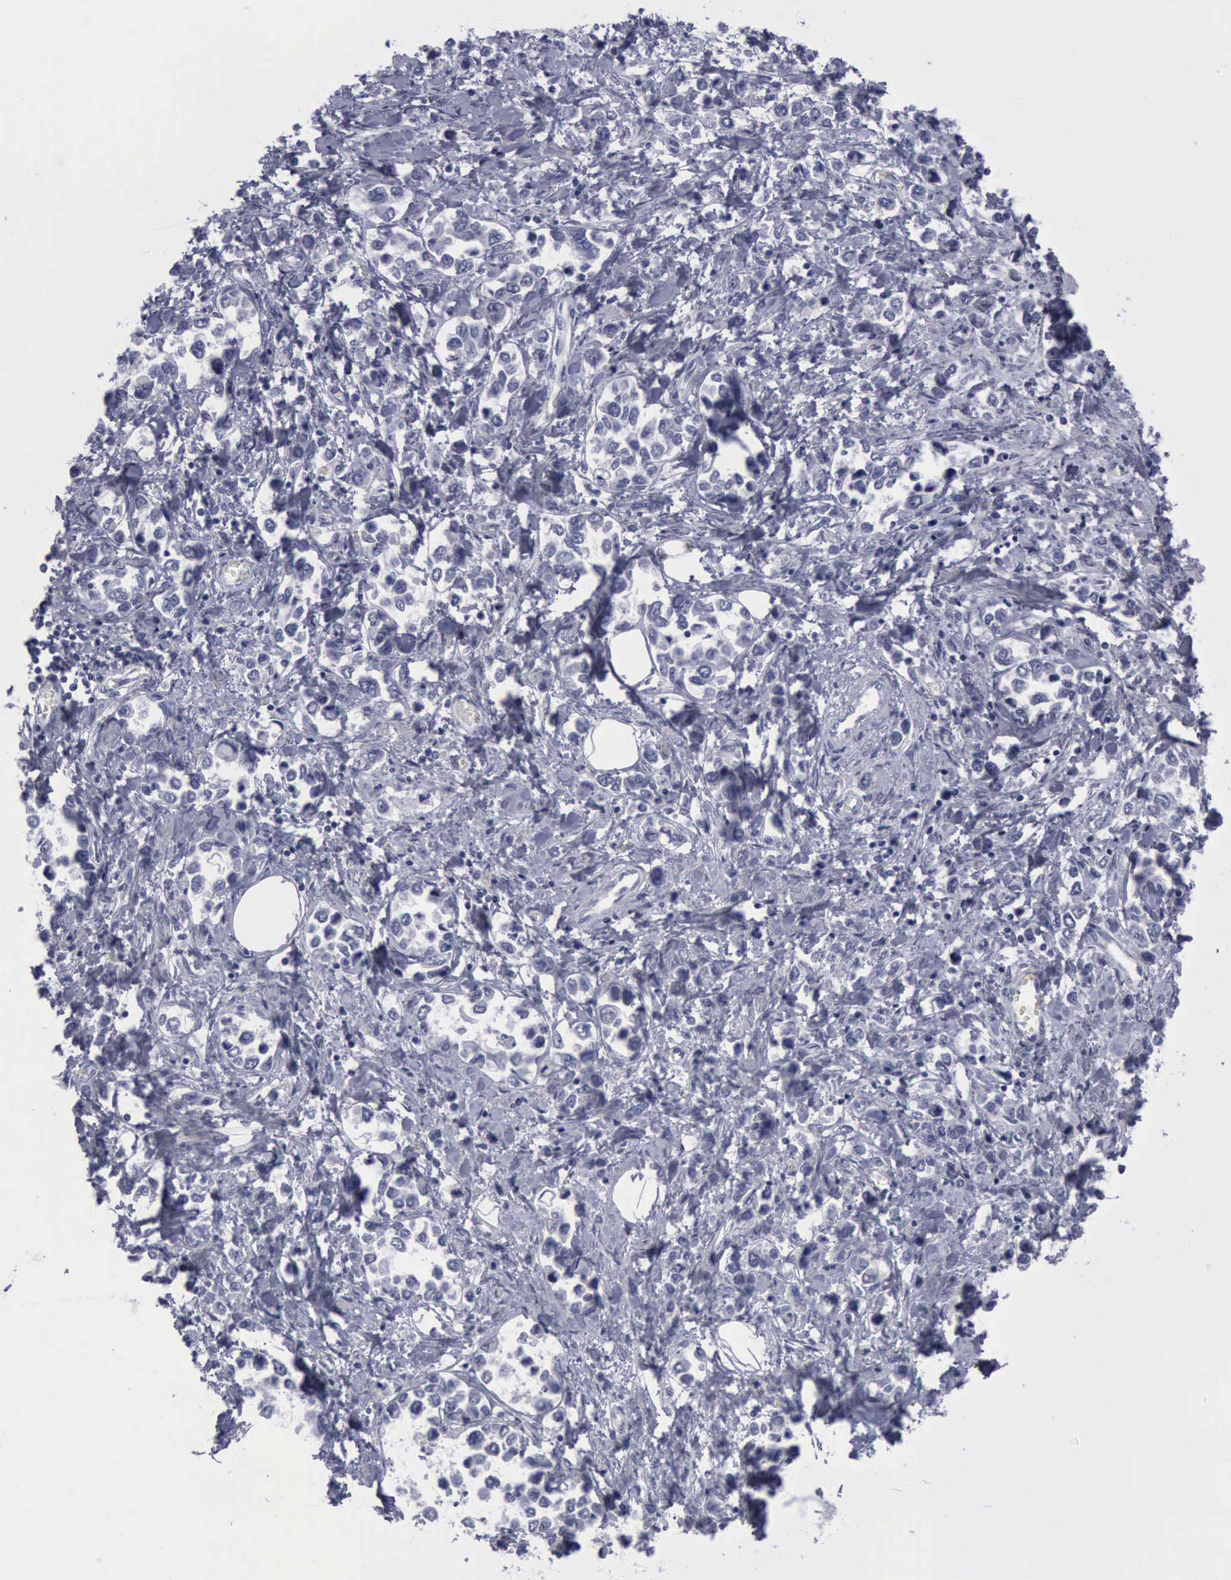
{"staining": {"intensity": "negative", "quantity": "none", "location": "none"}, "tissue": "stomach cancer", "cell_type": "Tumor cells", "image_type": "cancer", "snomed": [{"axis": "morphology", "description": "Adenocarcinoma, NOS"}, {"axis": "topography", "description": "Stomach, upper"}], "caption": "Immunohistochemistry (IHC) of adenocarcinoma (stomach) reveals no staining in tumor cells.", "gene": "KRT13", "patient": {"sex": "male", "age": 76}}